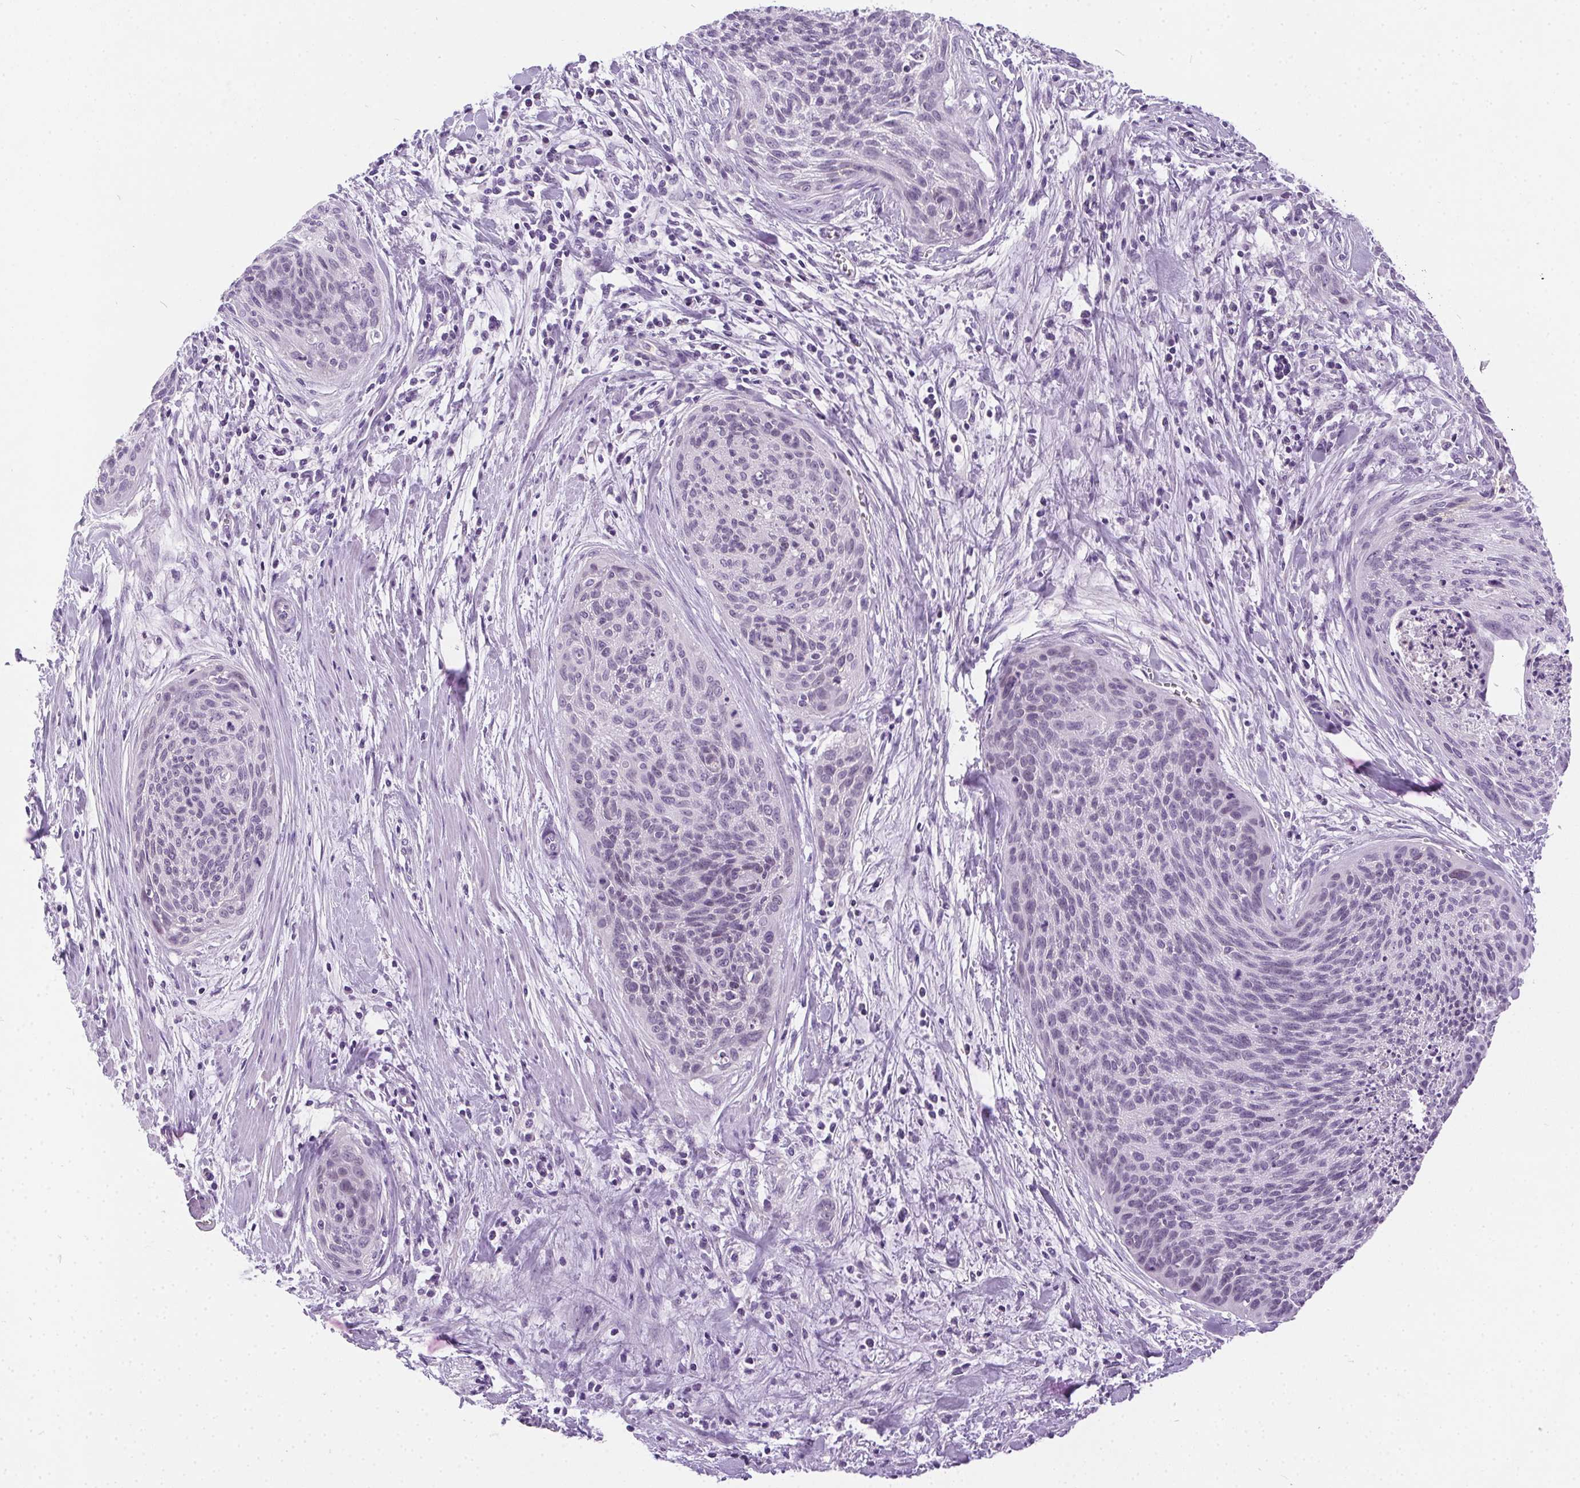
{"staining": {"intensity": "negative", "quantity": "none", "location": "none"}, "tissue": "cervical cancer", "cell_type": "Tumor cells", "image_type": "cancer", "snomed": [{"axis": "morphology", "description": "Squamous cell carcinoma, NOS"}, {"axis": "topography", "description": "Cervix"}], "caption": "The photomicrograph exhibits no staining of tumor cells in cervical squamous cell carcinoma.", "gene": "SSTR4", "patient": {"sex": "female", "age": 55}}